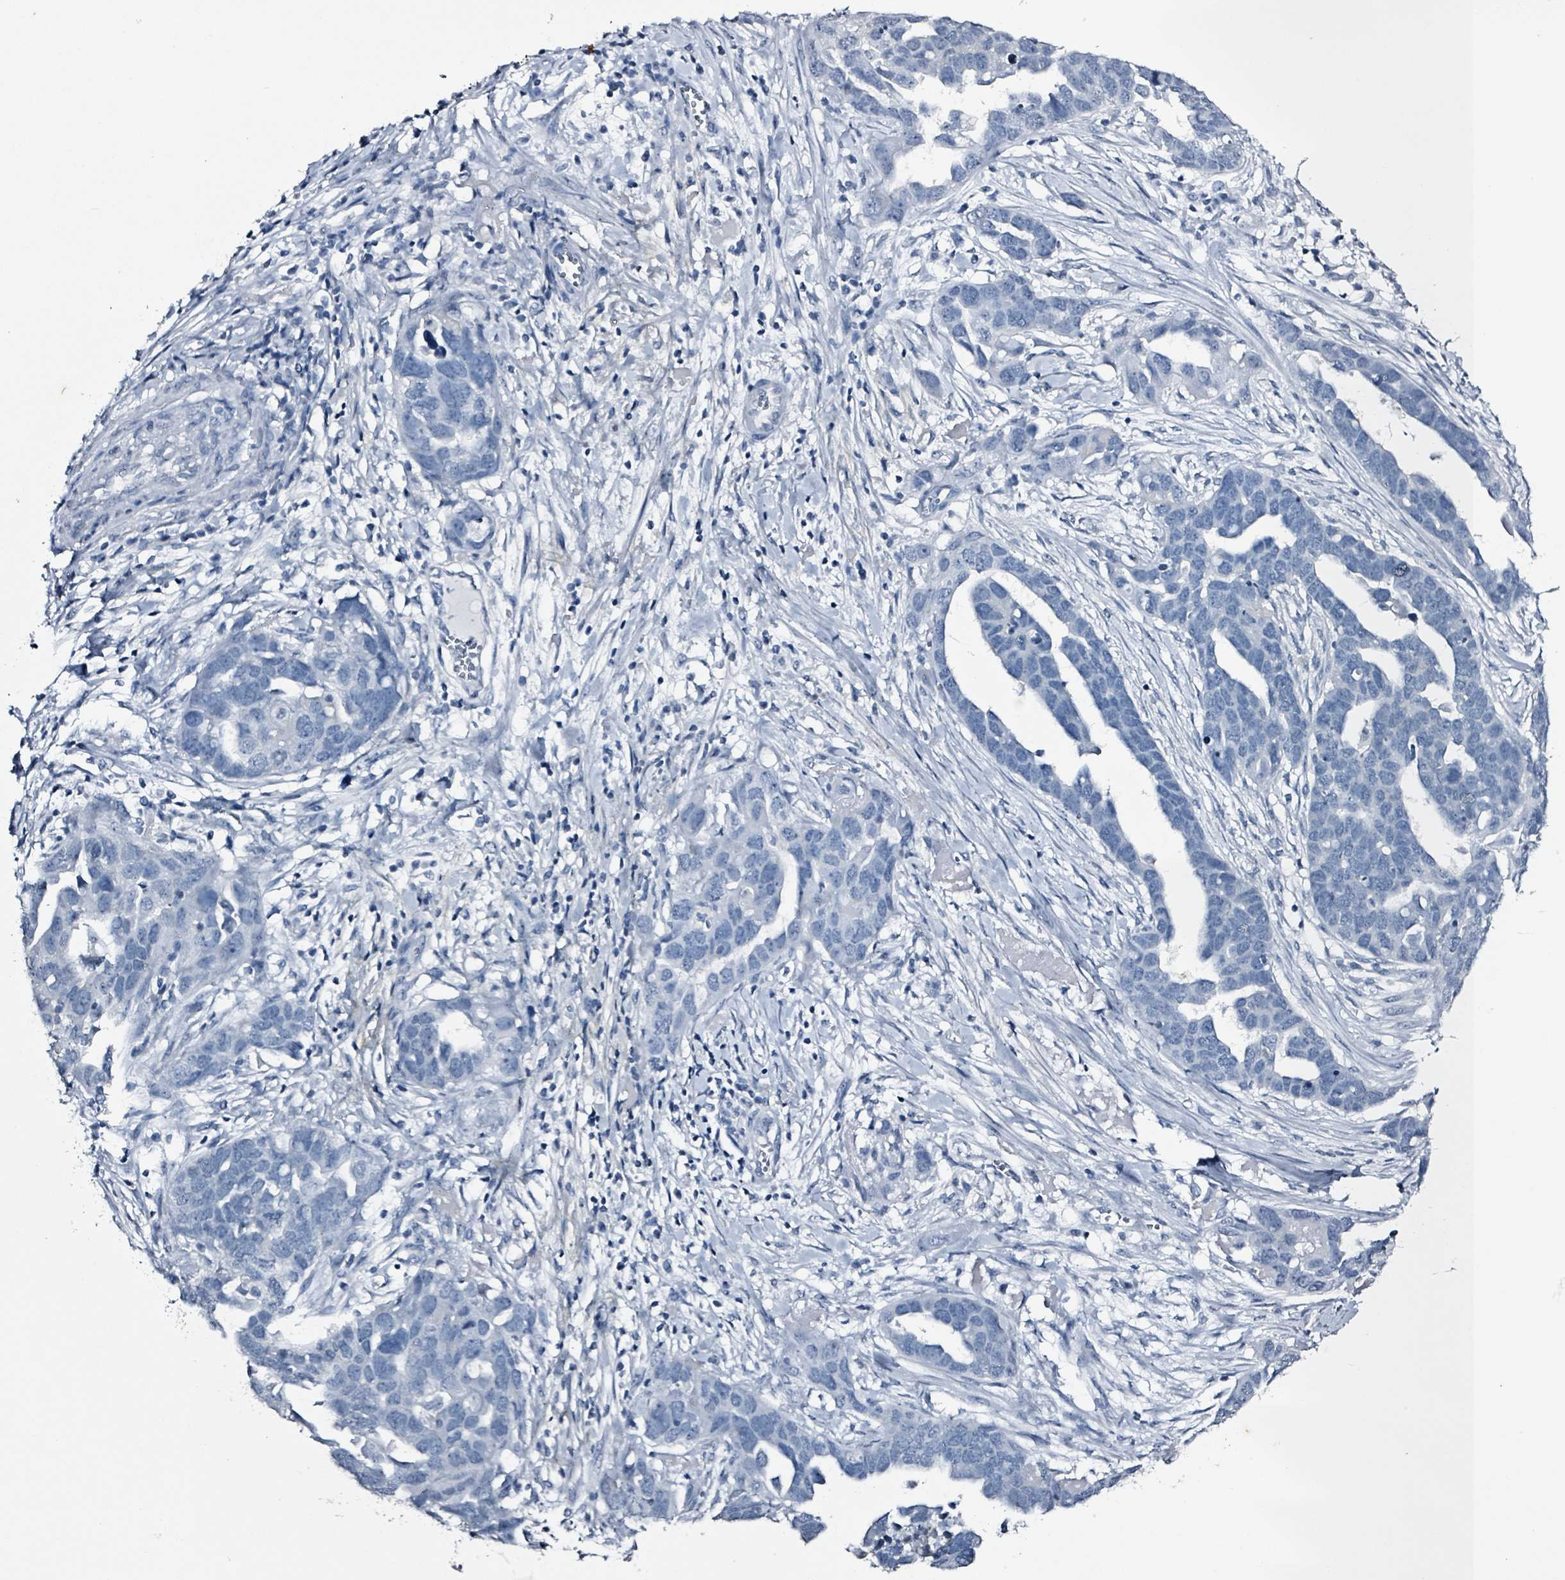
{"staining": {"intensity": "negative", "quantity": "none", "location": "none"}, "tissue": "ovarian cancer", "cell_type": "Tumor cells", "image_type": "cancer", "snomed": [{"axis": "morphology", "description": "Cystadenocarcinoma, serous, NOS"}, {"axis": "topography", "description": "Ovary"}], "caption": "A histopathology image of ovarian serous cystadenocarcinoma stained for a protein demonstrates no brown staining in tumor cells.", "gene": "CA9", "patient": {"sex": "female", "age": 54}}